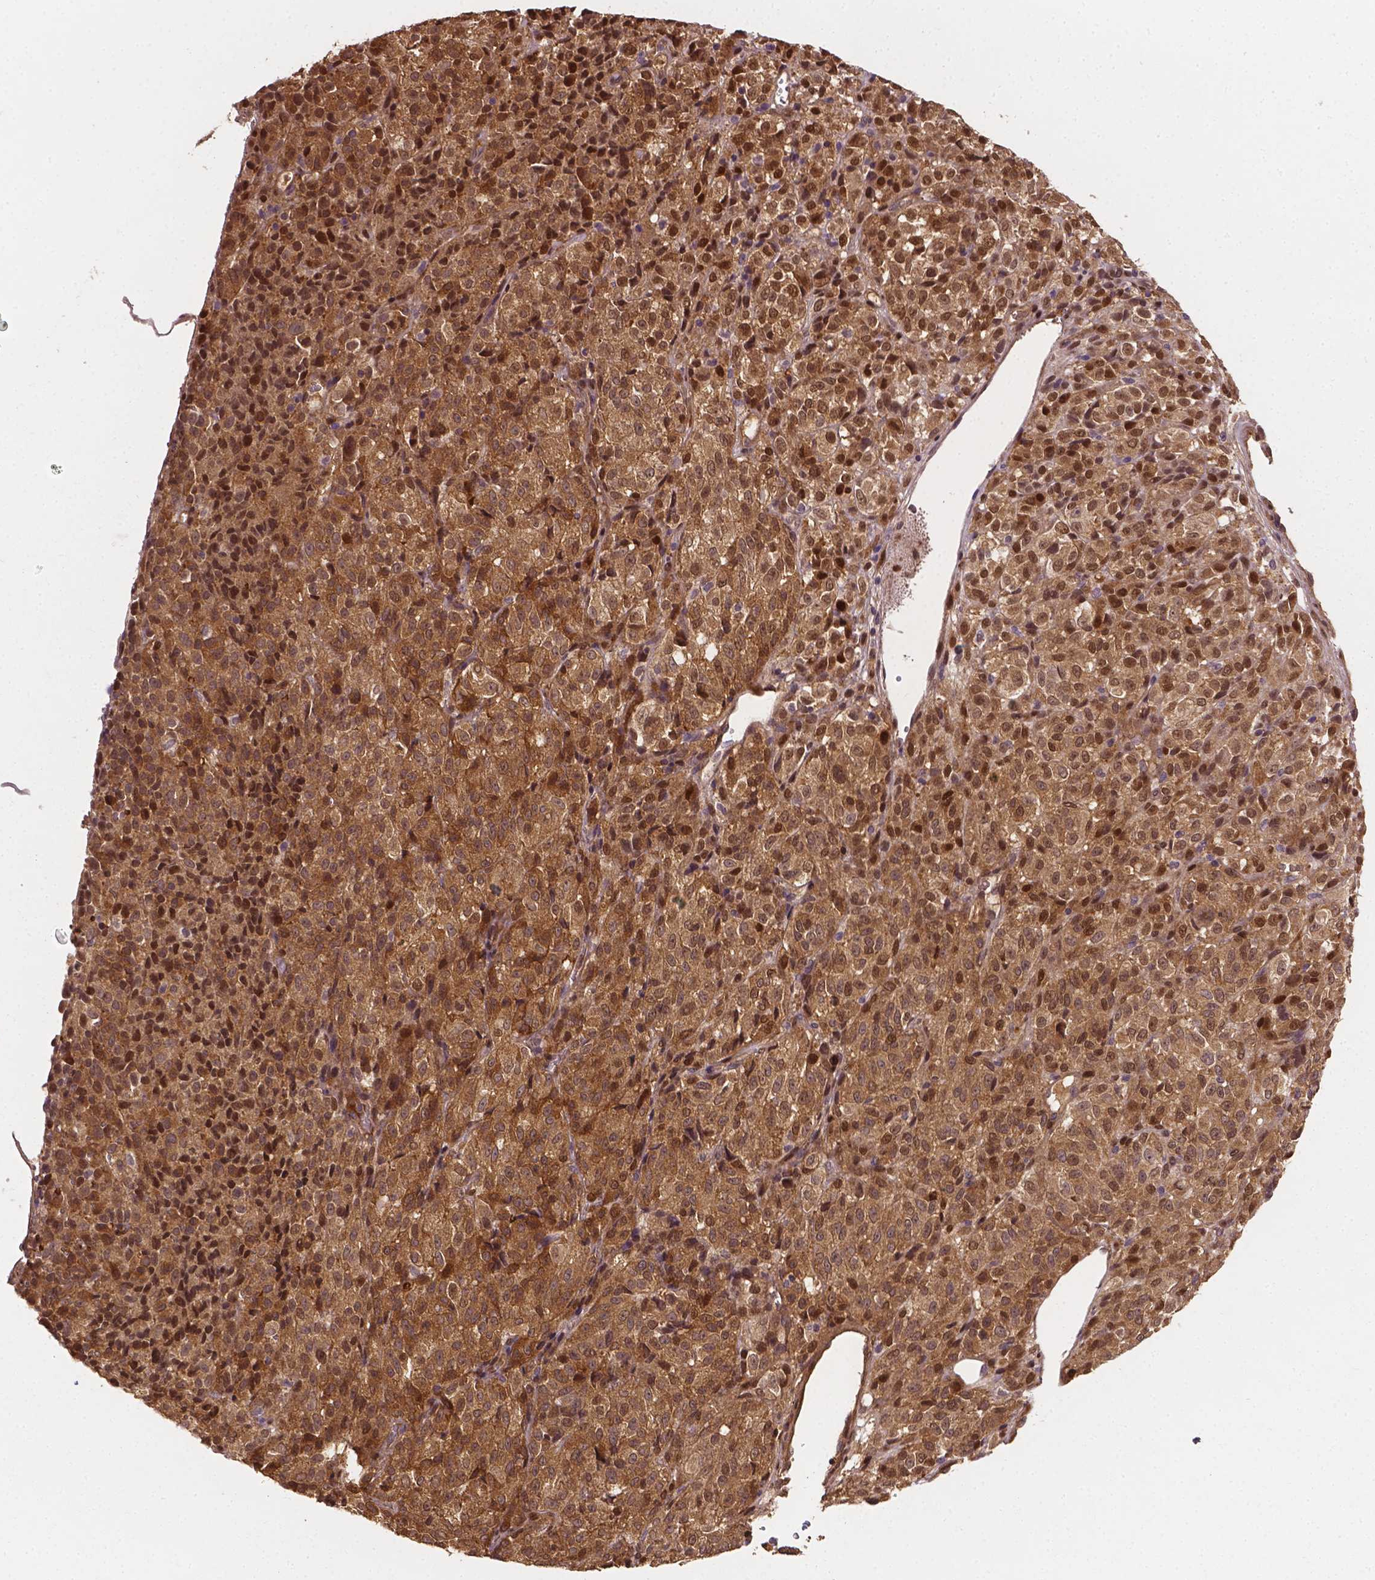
{"staining": {"intensity": "moderate", "quantity": ">75%", "location": "cytoplasmic/membranous,nuclear"}, "tissue": "melanoma", "cell_type": "Tumor cells", "image_type": "cancer", "snomed": [{"axis": "morphology", "description": "Malignant melanoma, Metastatic site"}, {"axis": "topography", "description": "Brain"}], "caption": "Malignant melanoma (metastatic site) stained with a brown dye displays moderate cytoplasmic/membranous and nuclear positive expression in approximately >75% of tumor cells.", "gene": "YAP1", "patient": {"sex": "female", "age": 56}}